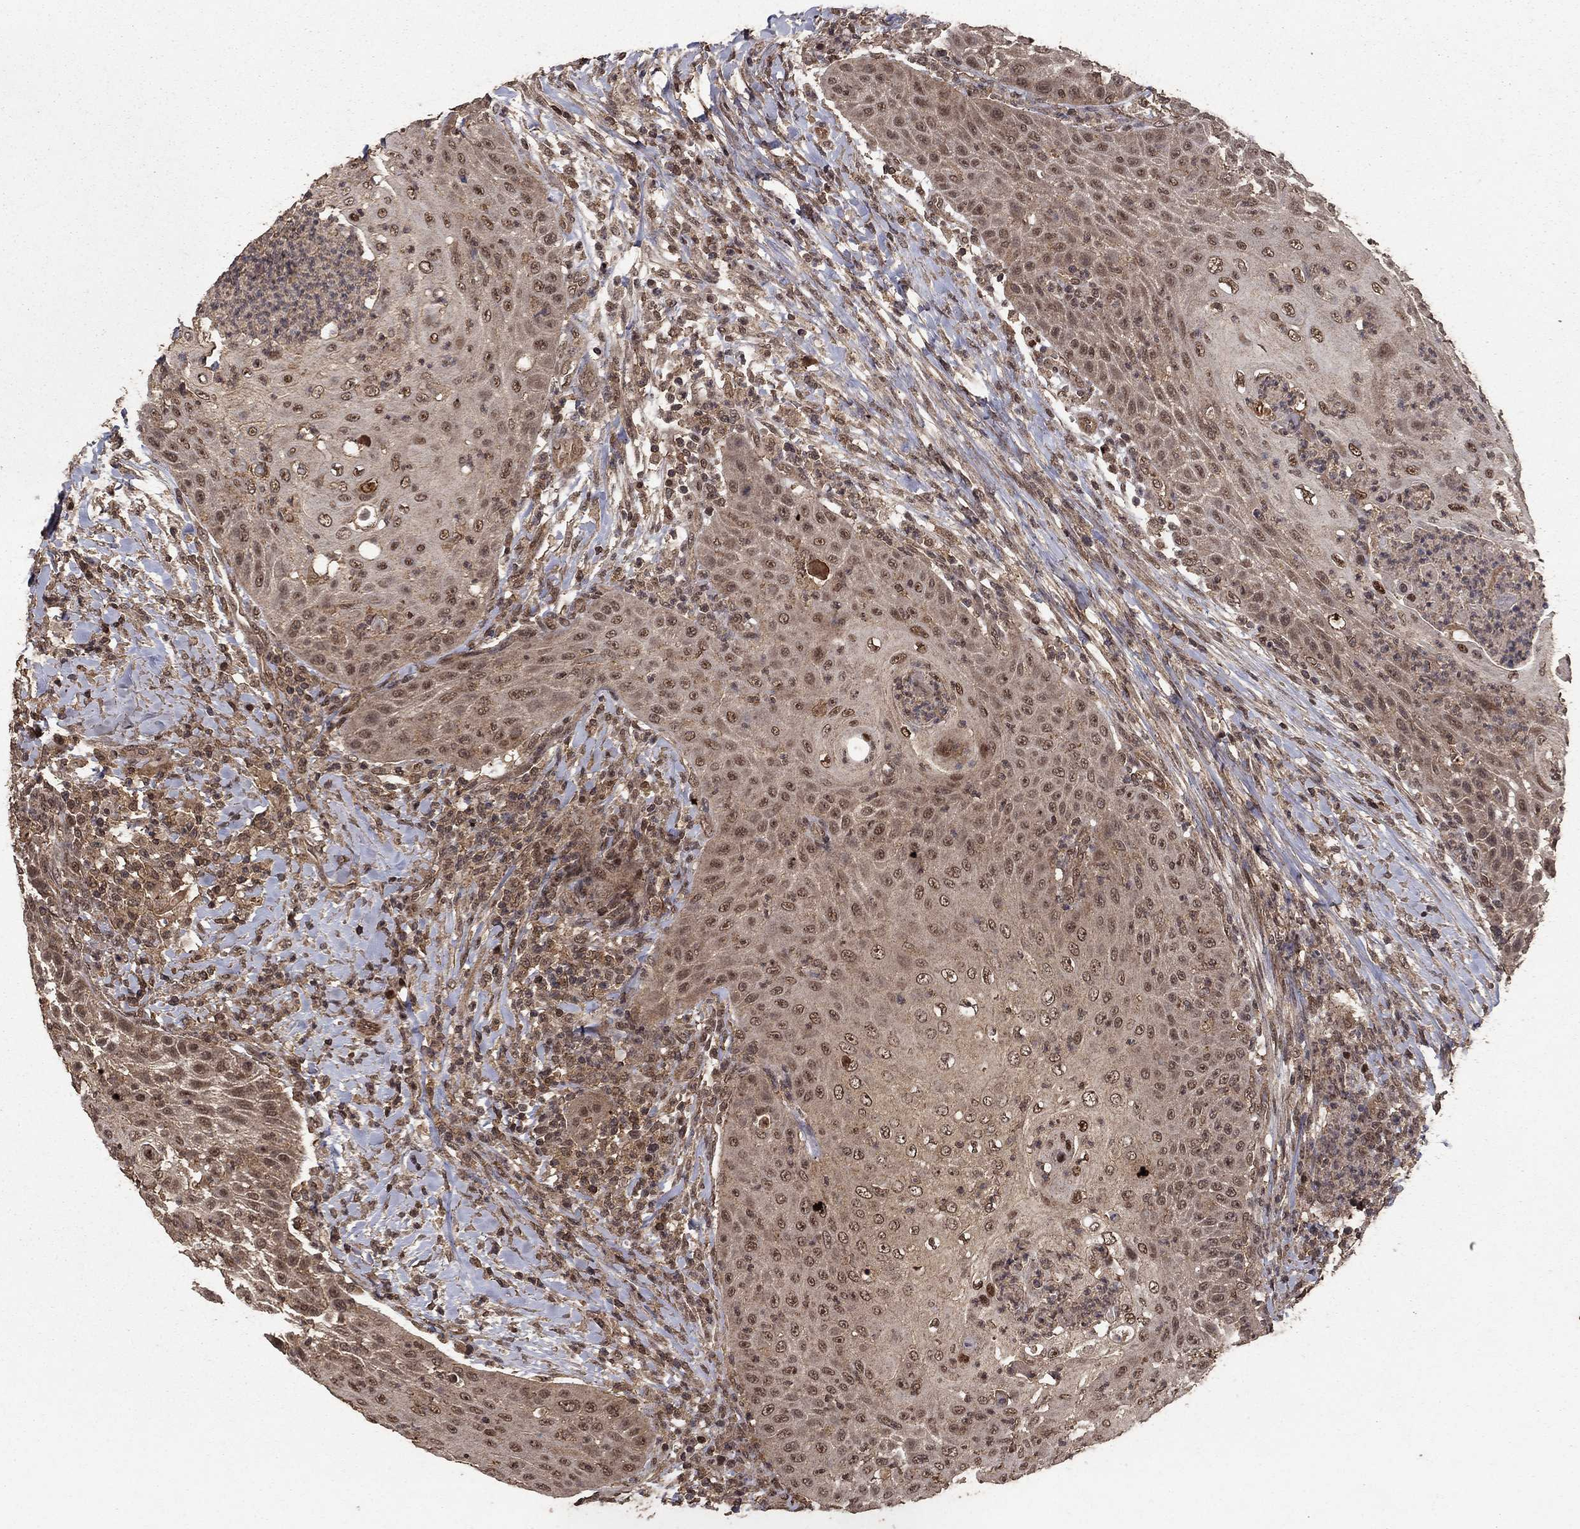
{"staining": {"intensity": "weak", "quantity": "25%-75%", "location": "cytoplasmic/membranous,nuclear"}, "tissue": "head and neck cancer", "cell_type": "Tumor cells", "image_type": "cancer", "snomed": [{"axis": "morphology", "description": "Squamous cell carcinoma, NOS"}, {"axis": "topography", "description": "Head-Neck"}], "caption": "A high-resolution histopathology image shows immunohistochemistry (IHC) staining of head and neck squamous cell carcinoma, which demonstrates weak cytoplasmic/membranous and nuclear positivity in about 25%-75% of tumor cells.", "gene": "PRDM1", "patient": {"sex": "male", "age": 69}}